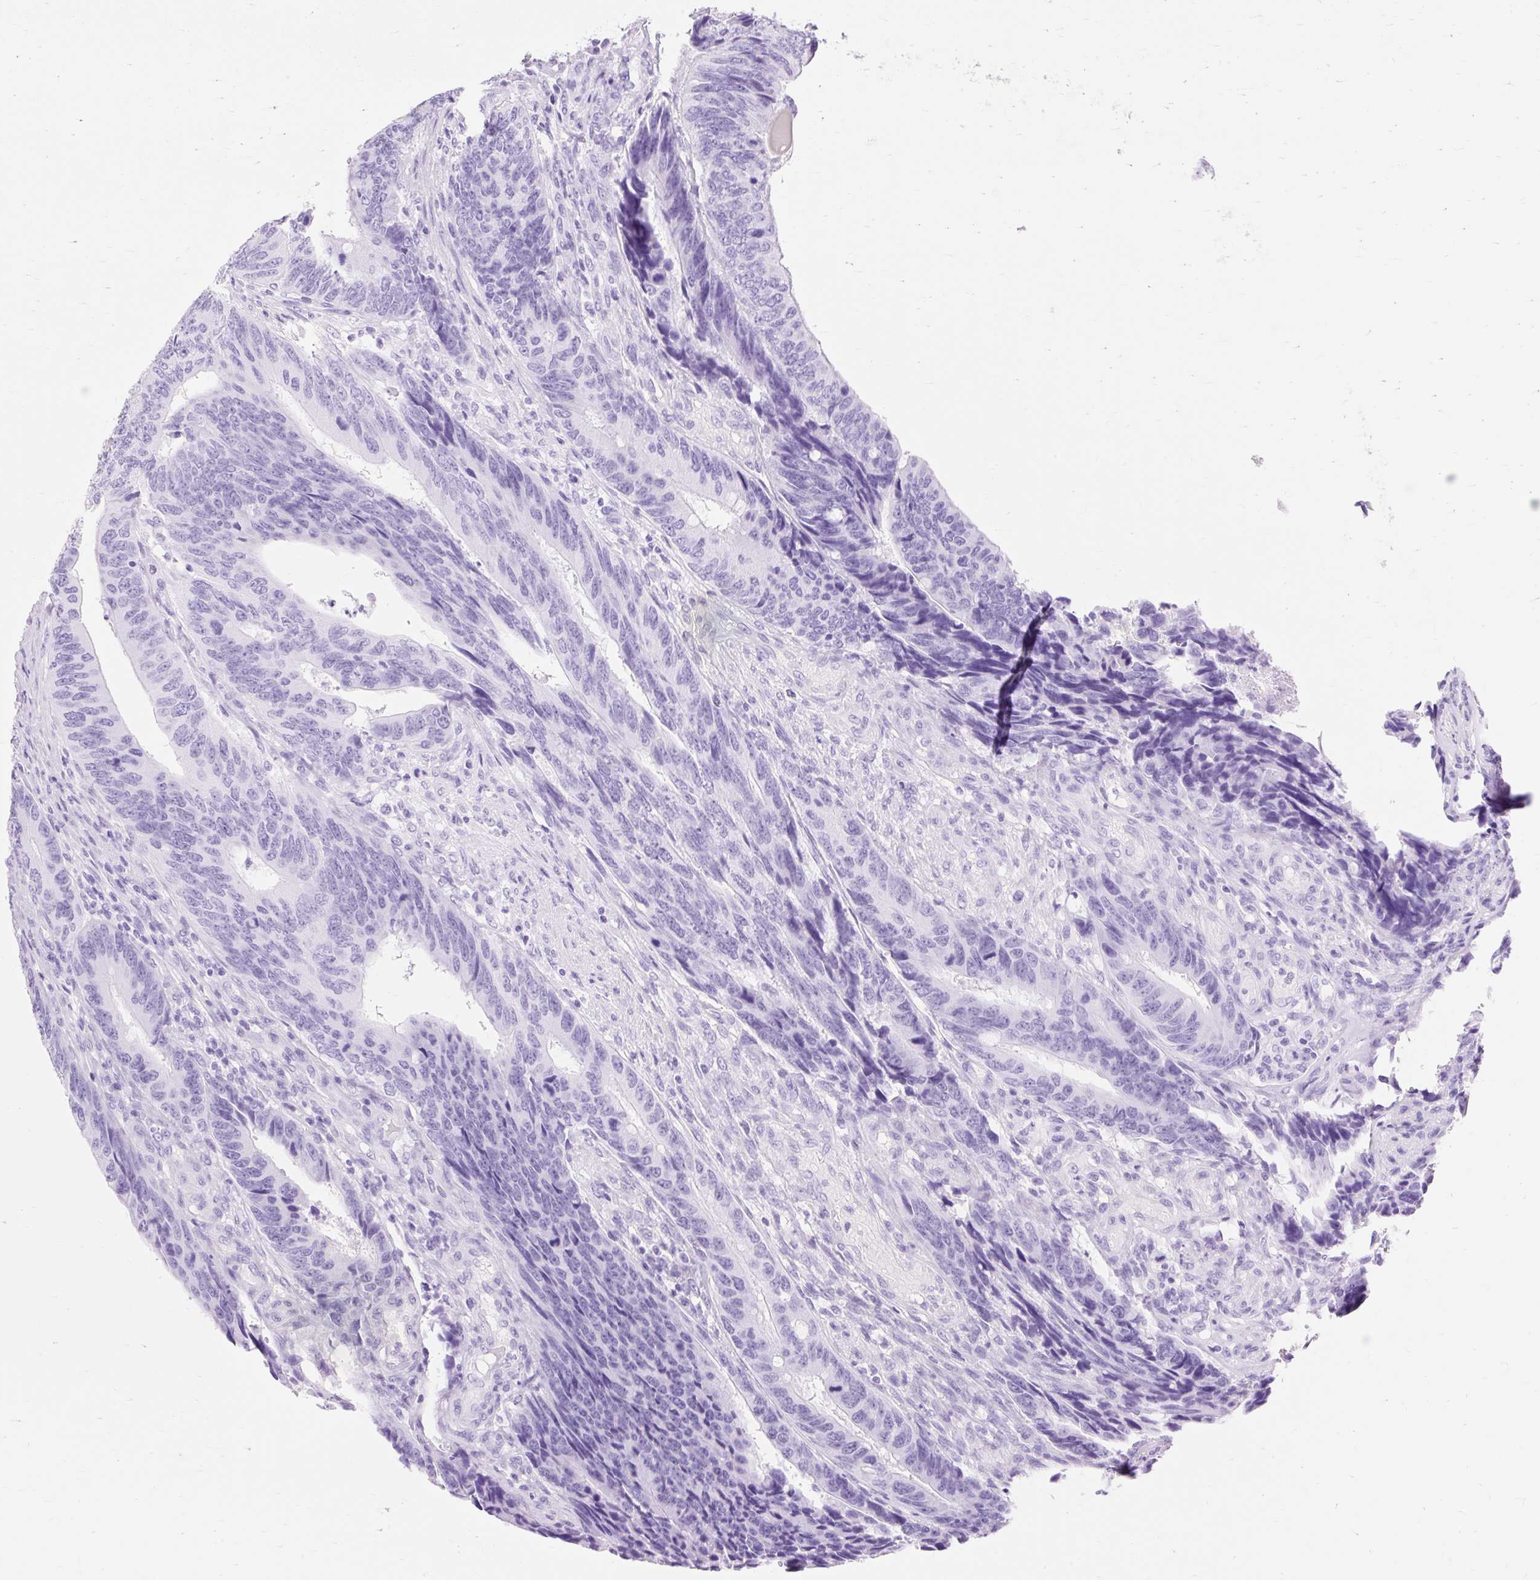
{"staining": {"intensity": "negative", "quantity": "none", "location": "none"}, "tissue": "colorectal cancer", "cell_type": "Tumor cells", "image_type": "cancer", "snomed": [{"axis": "morphology", "description": "Adenocarcinoma, NOS"}, {"axis": "topography", "description": "Colon"}], "caption": "The IHC photomicrograph has no significant expression in tumor cells of colorectal cancer tissue.", "gene": "MBP", "patient": {"sex": "male", "age": 87}}